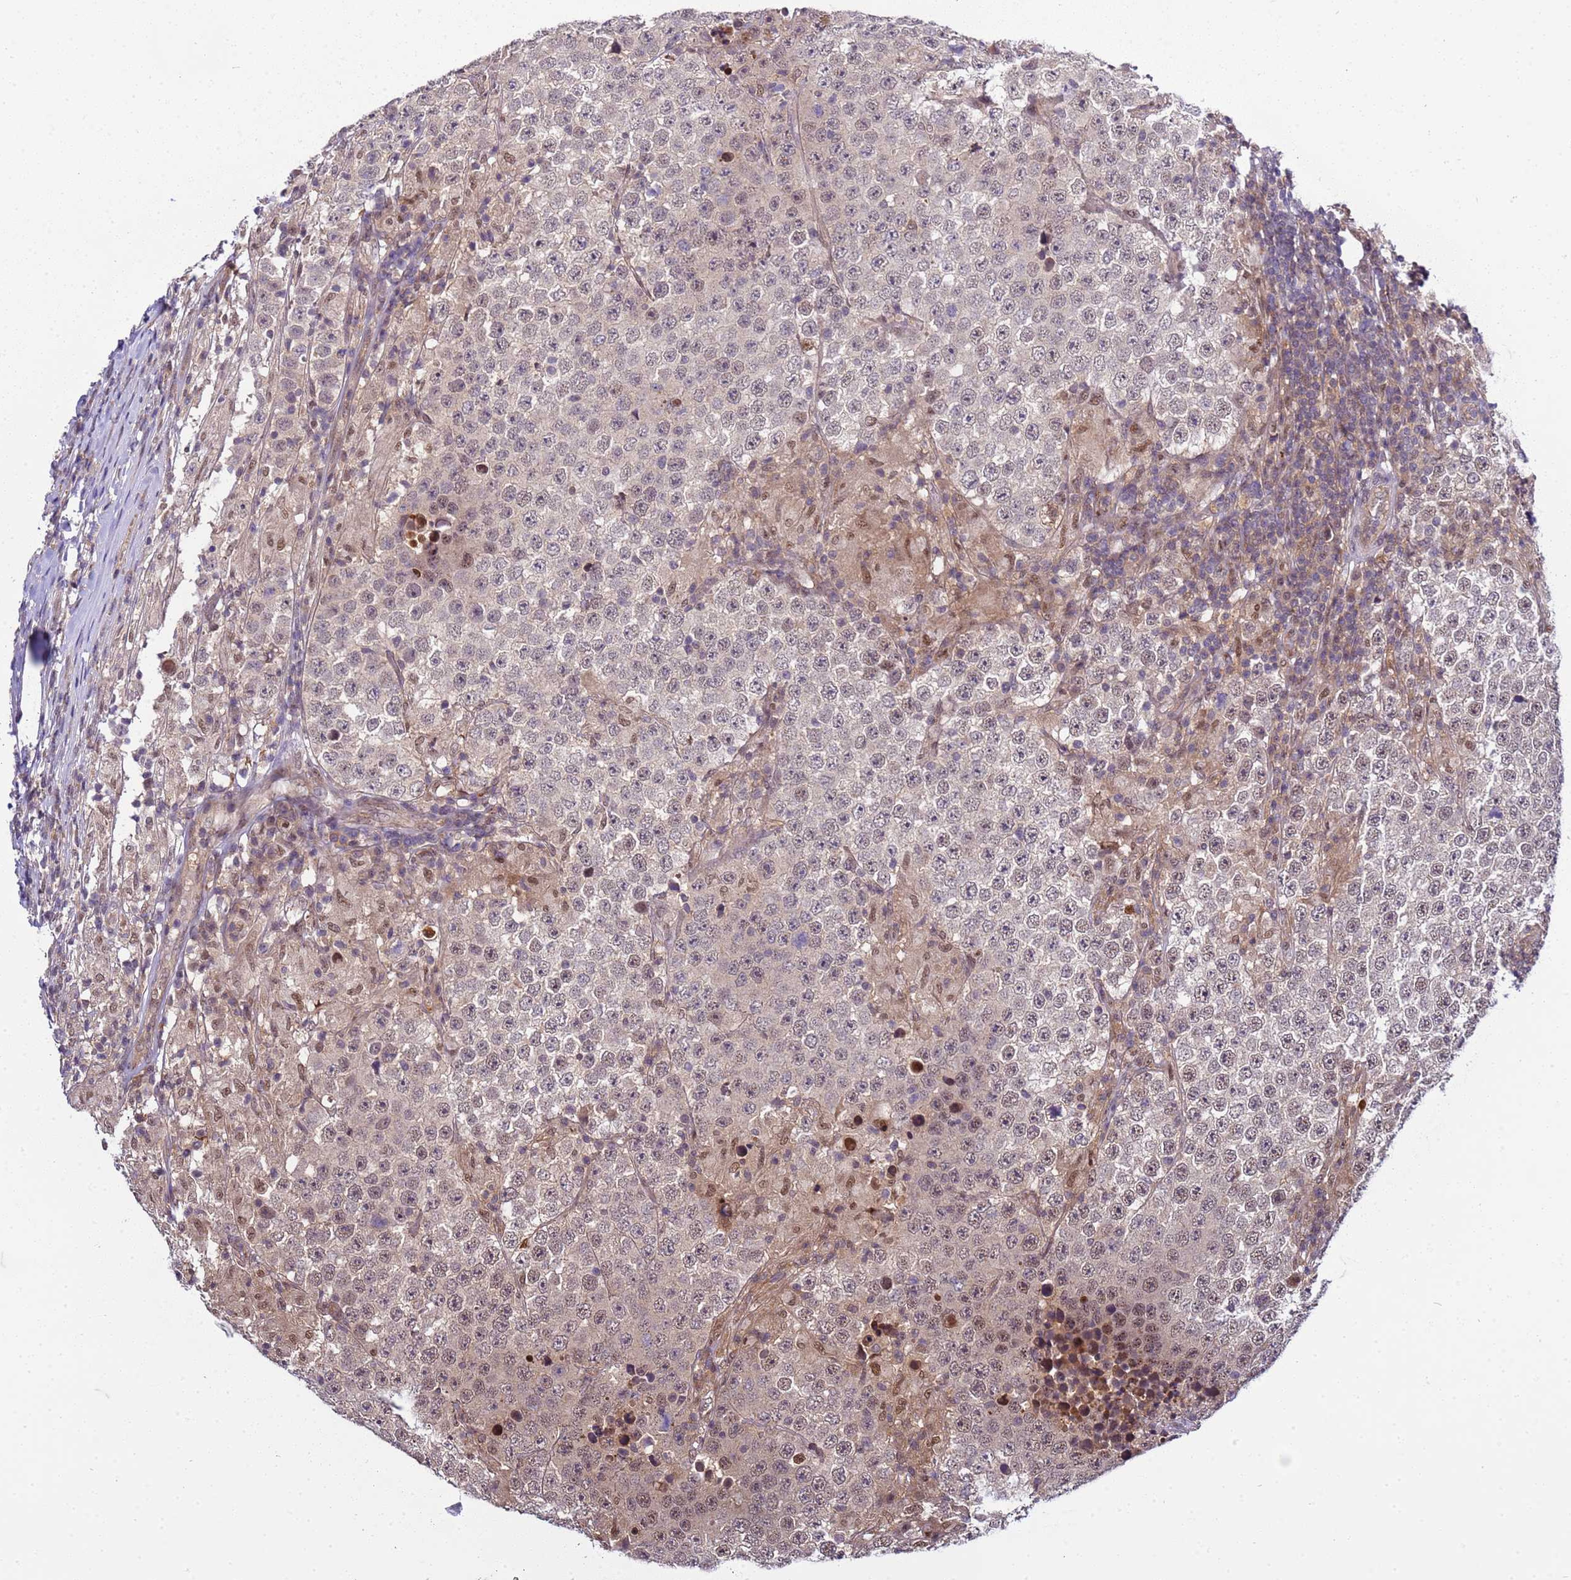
{"staining": {"intensity": "weak", "quantity": ">75%", "location": "nuclear"}, "tissue": "testis cancer", "cell_type": "Tumor cells", "image_type": "cancer", "snomed": [{"axis": "morphology", "description": "Normal tissue, NOS"}, {"axis": "morphology", "description": "Urothelial carcinoma, High grade"}, {"axis": "morphology", "description": "Seminoma, NOS"}, {"axis": "morphology", "description": "Carcinoma, Embryonal, NOS"}, {"axis": "topography", "description": "Urinary bladder"}, {"axis": "topography", "description": "Testis"}], "caption": "A brown stain highlights weak nuclear staining of a protein in human testis cancer (urothelial carcinoma (high-grade)) tumor cells.", "gene": "GEN1", "patient": {"sex": "male", "age": 41}}